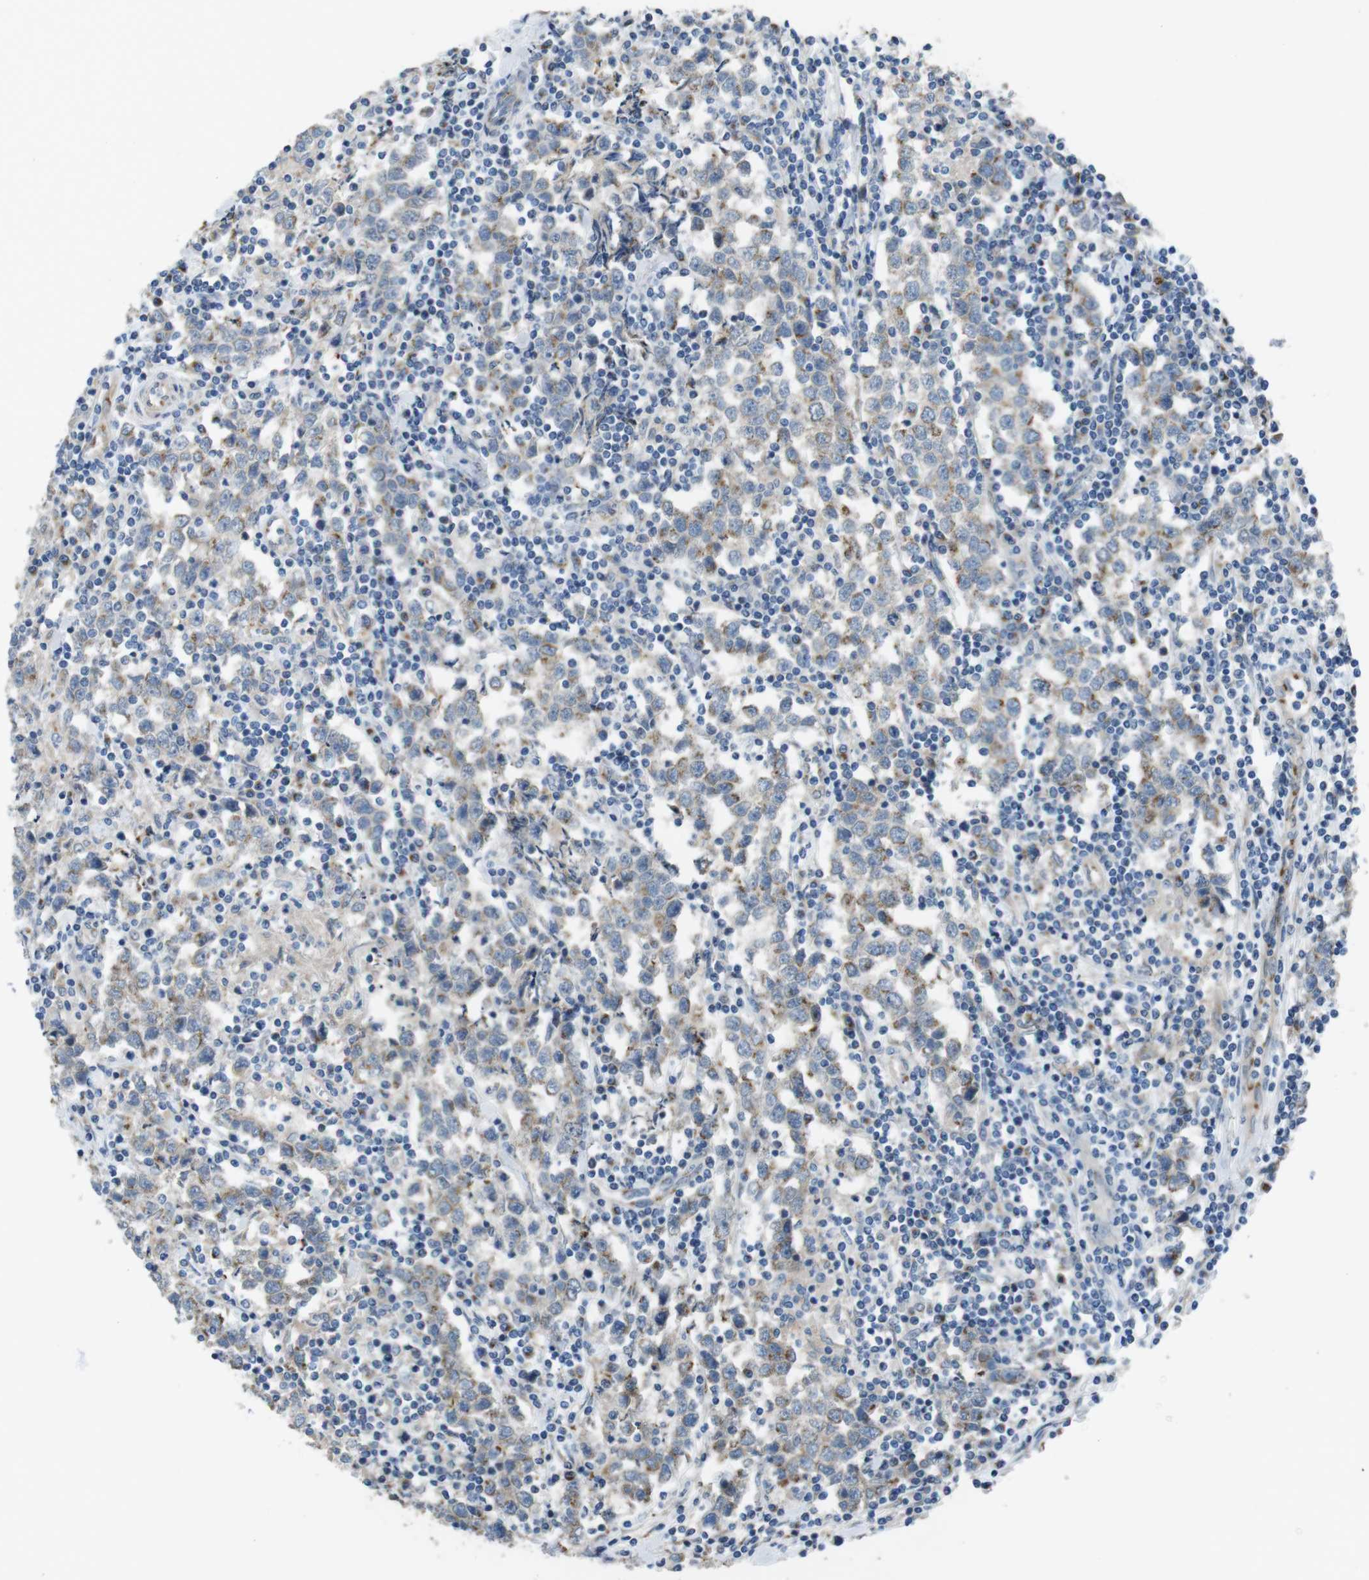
{"staining": {"intensity": "weak", "quantity": "25%-75%", "location": "cytoplasmic/membranous"}, "tissue": "testis cancer", "cell_type": "Tumor cells", "image_type": "cancer", "snomed": [{"axis": "morphology", "description": "Seminoma, NOS"}, {"axis": "morphology", "description": "Carcinoma, Embryonal, NOS"}, {"axis": "topography", "description": "Testis"}], "caption": "IHC histopathology image of human testis embryonal carcinoma stained for a protein (brown), which exhibits low levels of weak cytoplasmic/membranous staining in approximately 25%-75% of tumor cells.", "gene": "RAB6A", "patient": {"sex": "male", "age": 36}}